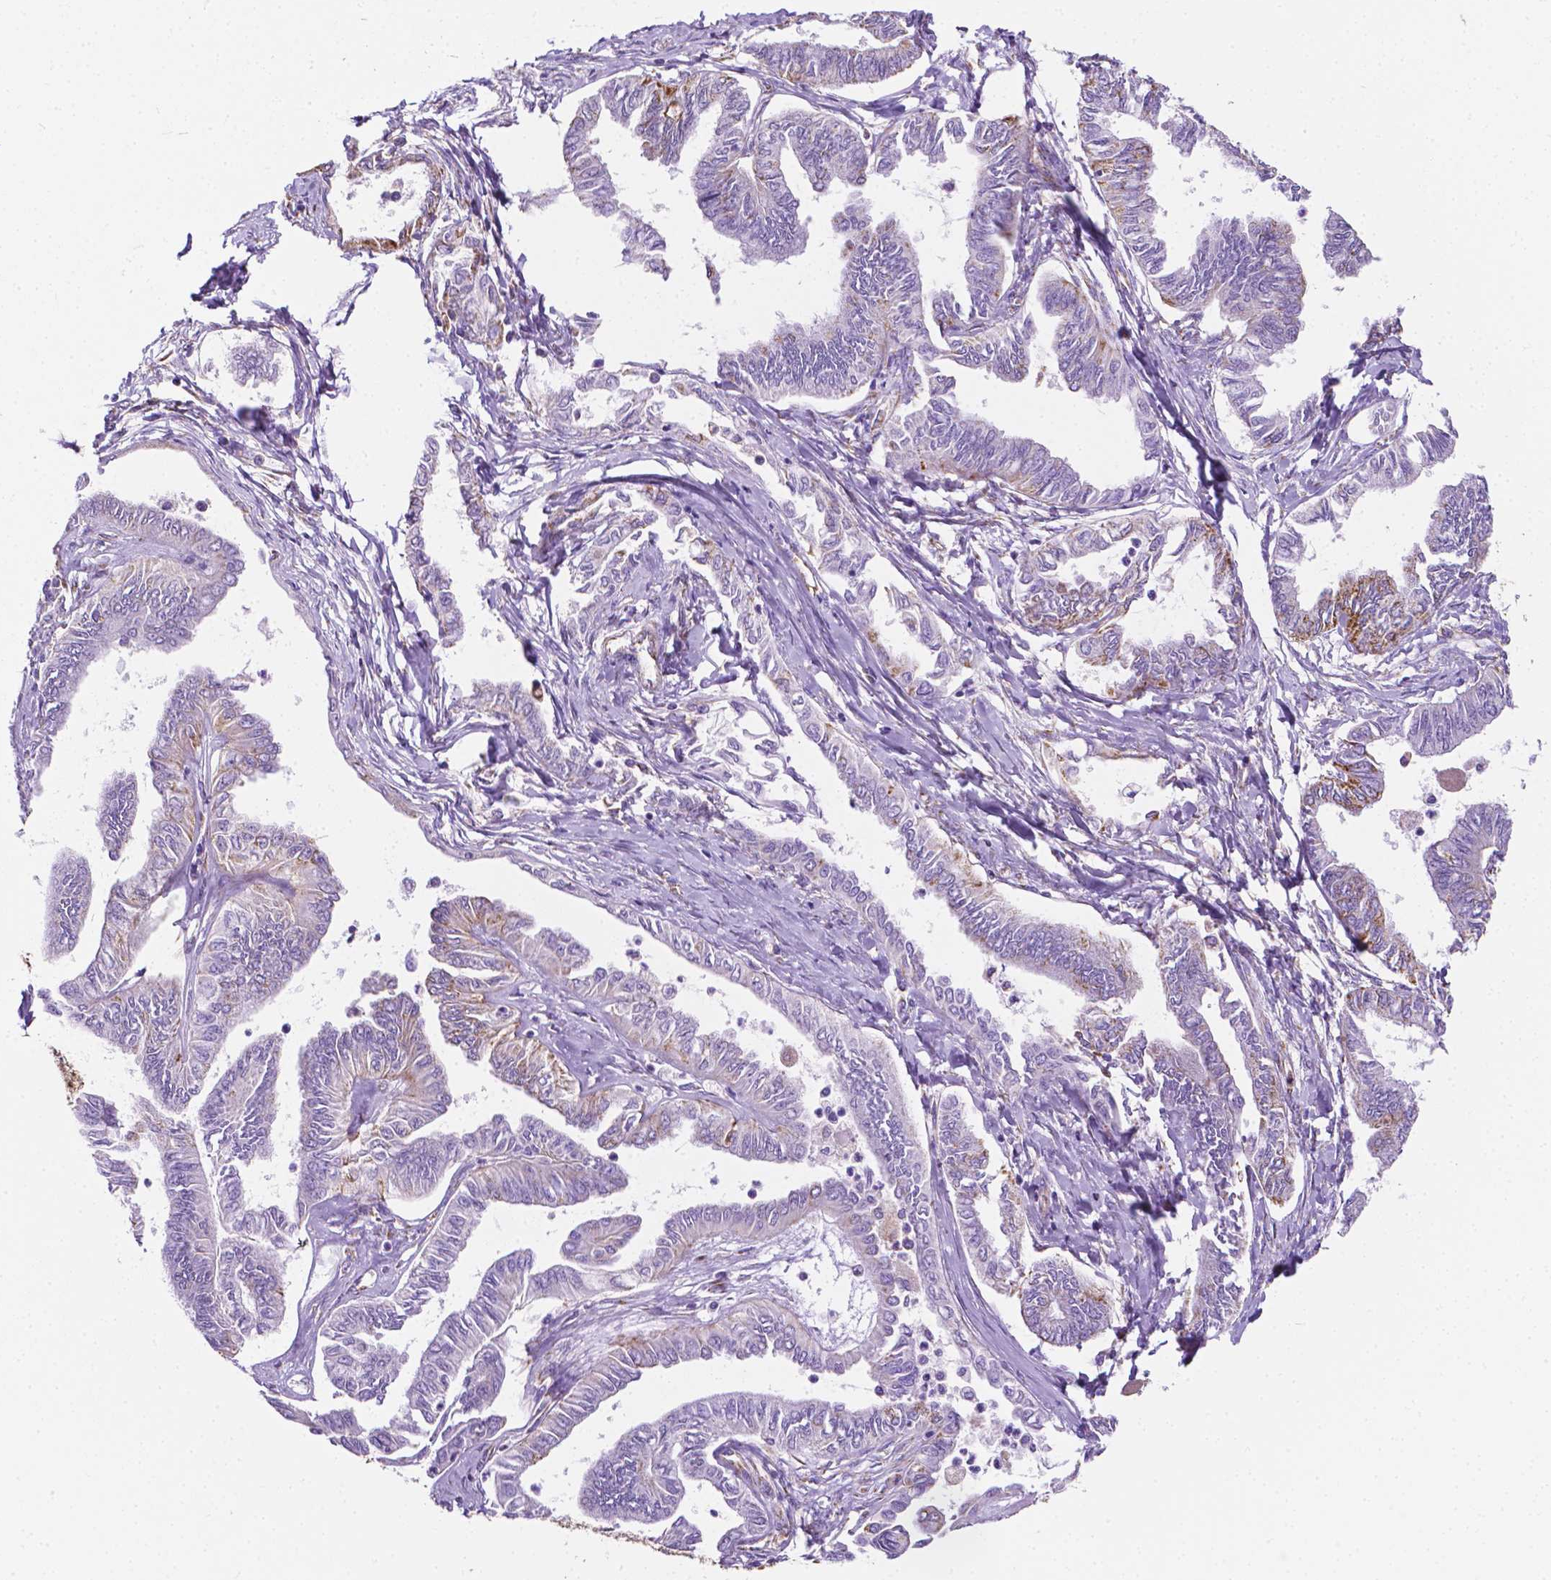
{"staining": {"intensity": "moderate", "quantity": "25%-75%", "location": "cytoplasmic/membranous"}, "tissue": "ovarian cancer", "cell_type": "Tumor cells", "image_type": "cancer", "snomed": [{"axis": "morphology", "description": "Carcinoma, endometroid"}, {"axis": "topography", "description": "Ovary"}], "caption": "Moderate cytoplasmic/membranous positivity for a protein is present in approximately 25%-75% of tumor cells of ovarian endometroid carcinoma using immunohistochemistry (IHC).", "gene": "RMDN3", "patient": {"sex": "female", "age": 70}}